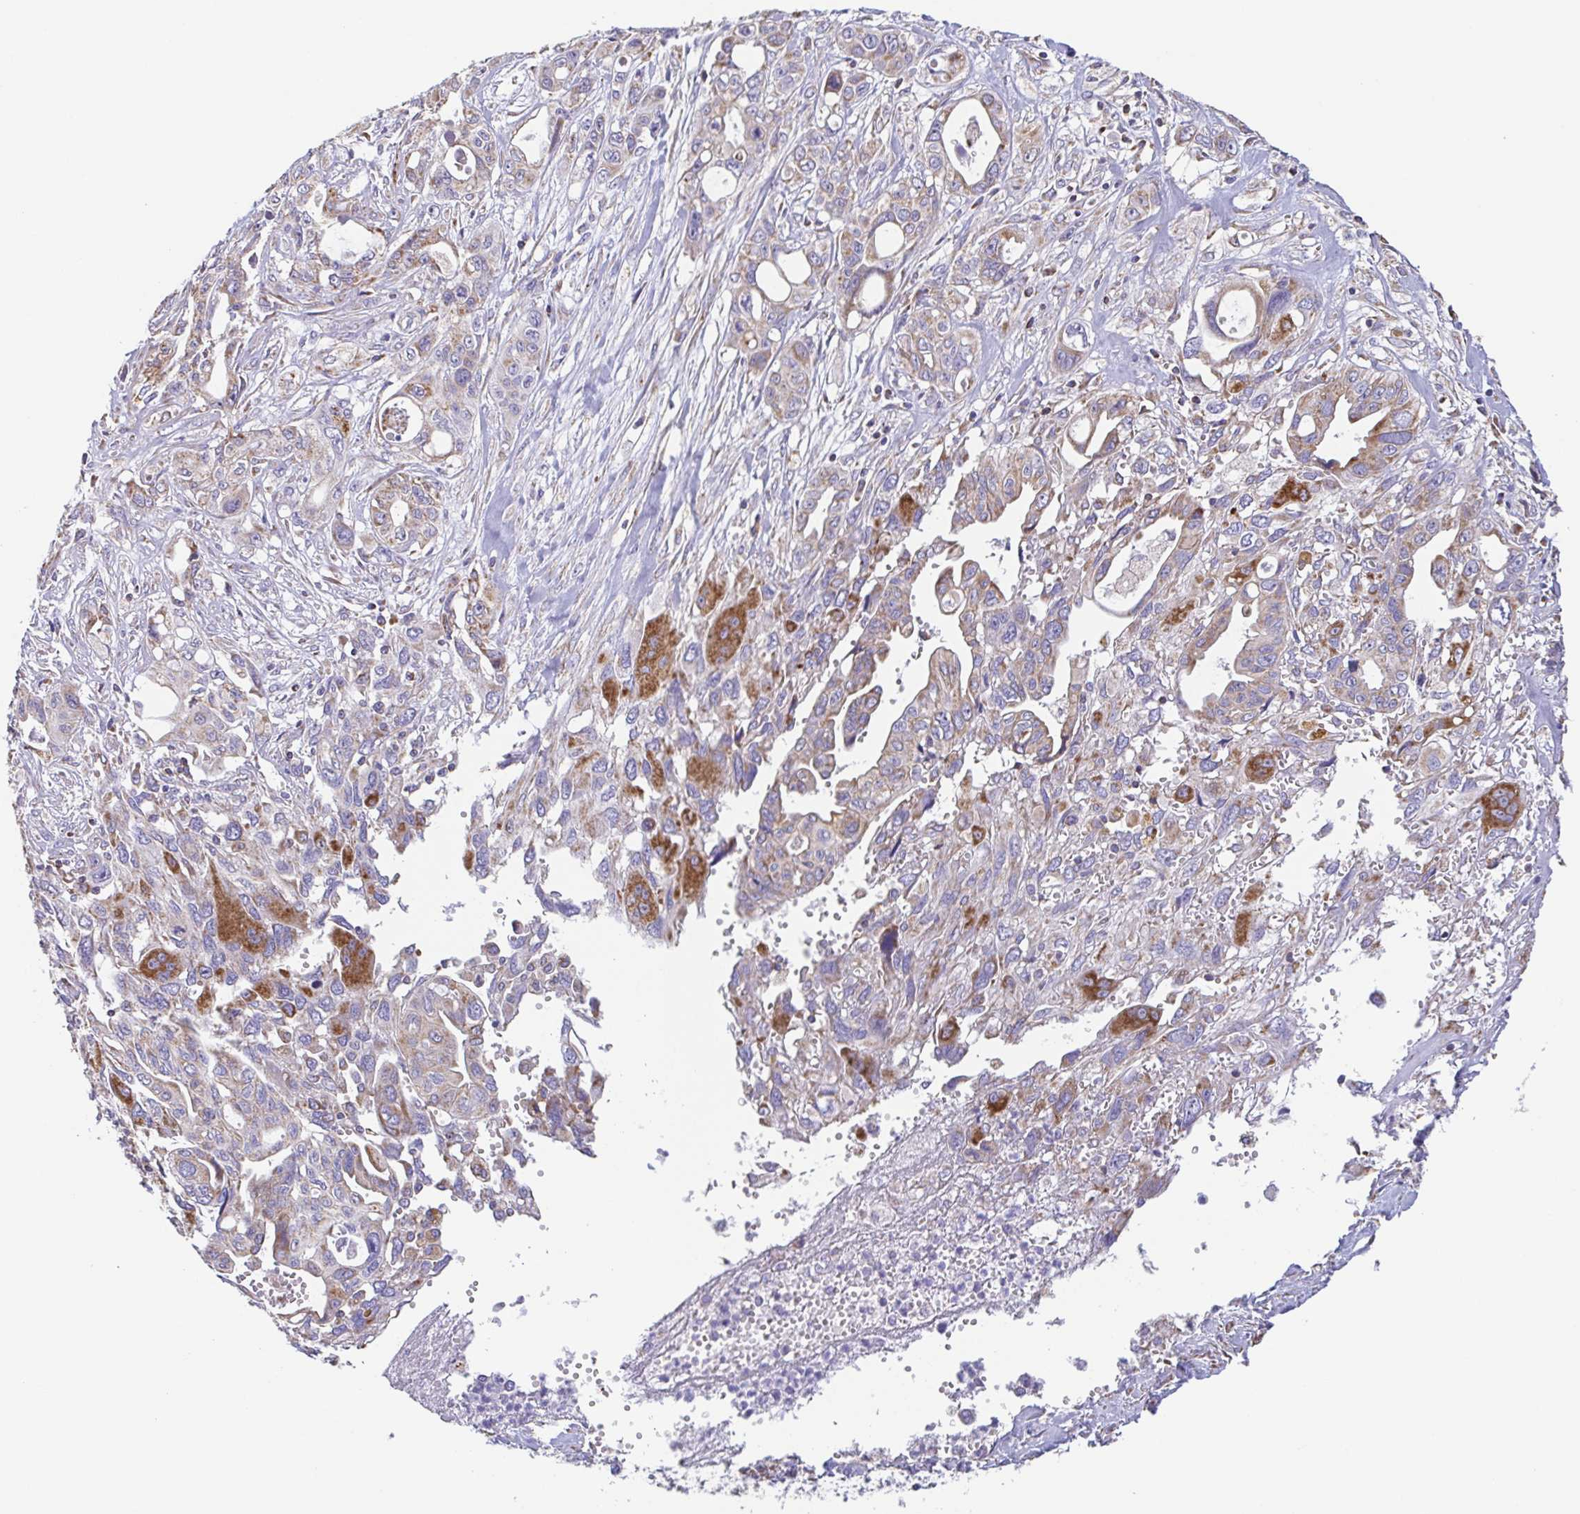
{"staining": {"intensity": "strong", "quantity": "<25%", "location": "cytoplasmic/membranous"}, "tissue": "pancreatic cancer", "cell_type": "Tumor cells", "image_type": "cancer", "snomed": [{"axis": "morphology", "description": "Adenocarcinoma, NOS"}, {"axis": "topography", "description": "Pancreas"}], "caption": "The photomicrograph displays staining of pancreatic cancer (adenocarcinoma), revealing strong cytoplasmic/membranous protein expression (brown color) within tumor cells. The staining was performed using DAB, with brown indicating positive protein expression. Nuclei are stained blue with hematoxylin.", "gene": "GINM1", "patient": {"sex": "female", "age": 47}}